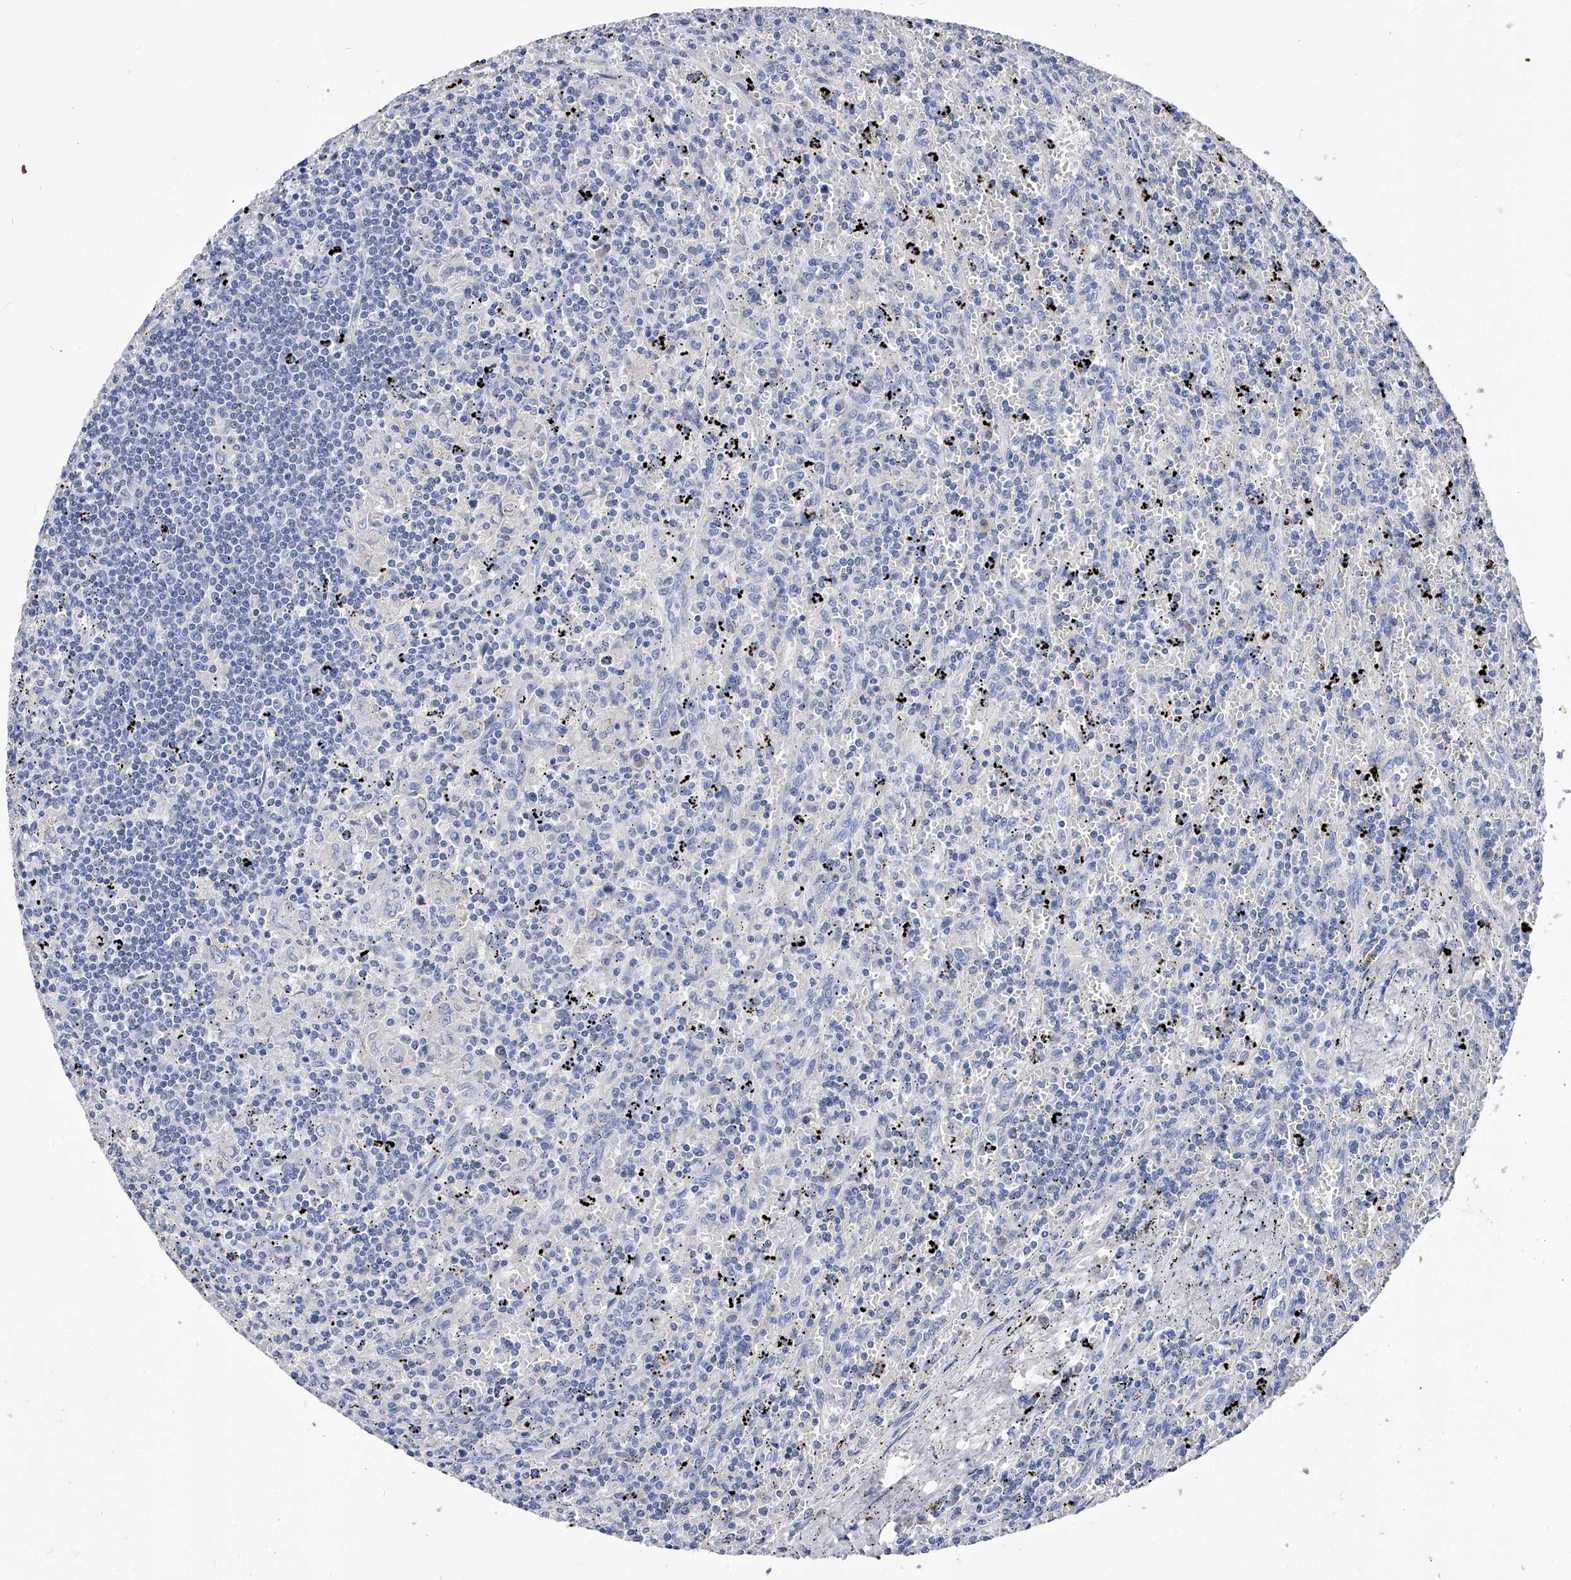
{"staining": {"intensity": "negative", "quantity": "none", "location": "none"}, "tissue": "lymphoma", "cell_type": "Tumor cells", "image_type": "cancer", "snomed": [{"axis": "morphology", "description": "Malignant lymphoma, non-Hodgkin's type, Low grade"}, {"axis": "topography", "description": "Spleen"}], "caption": "DAB immunohistochemical staining of lymphoma demonstrates no significant positivity in tumor cells.", "gene": "ZNF529", "patient": {"sex": "male", "age": 76}}